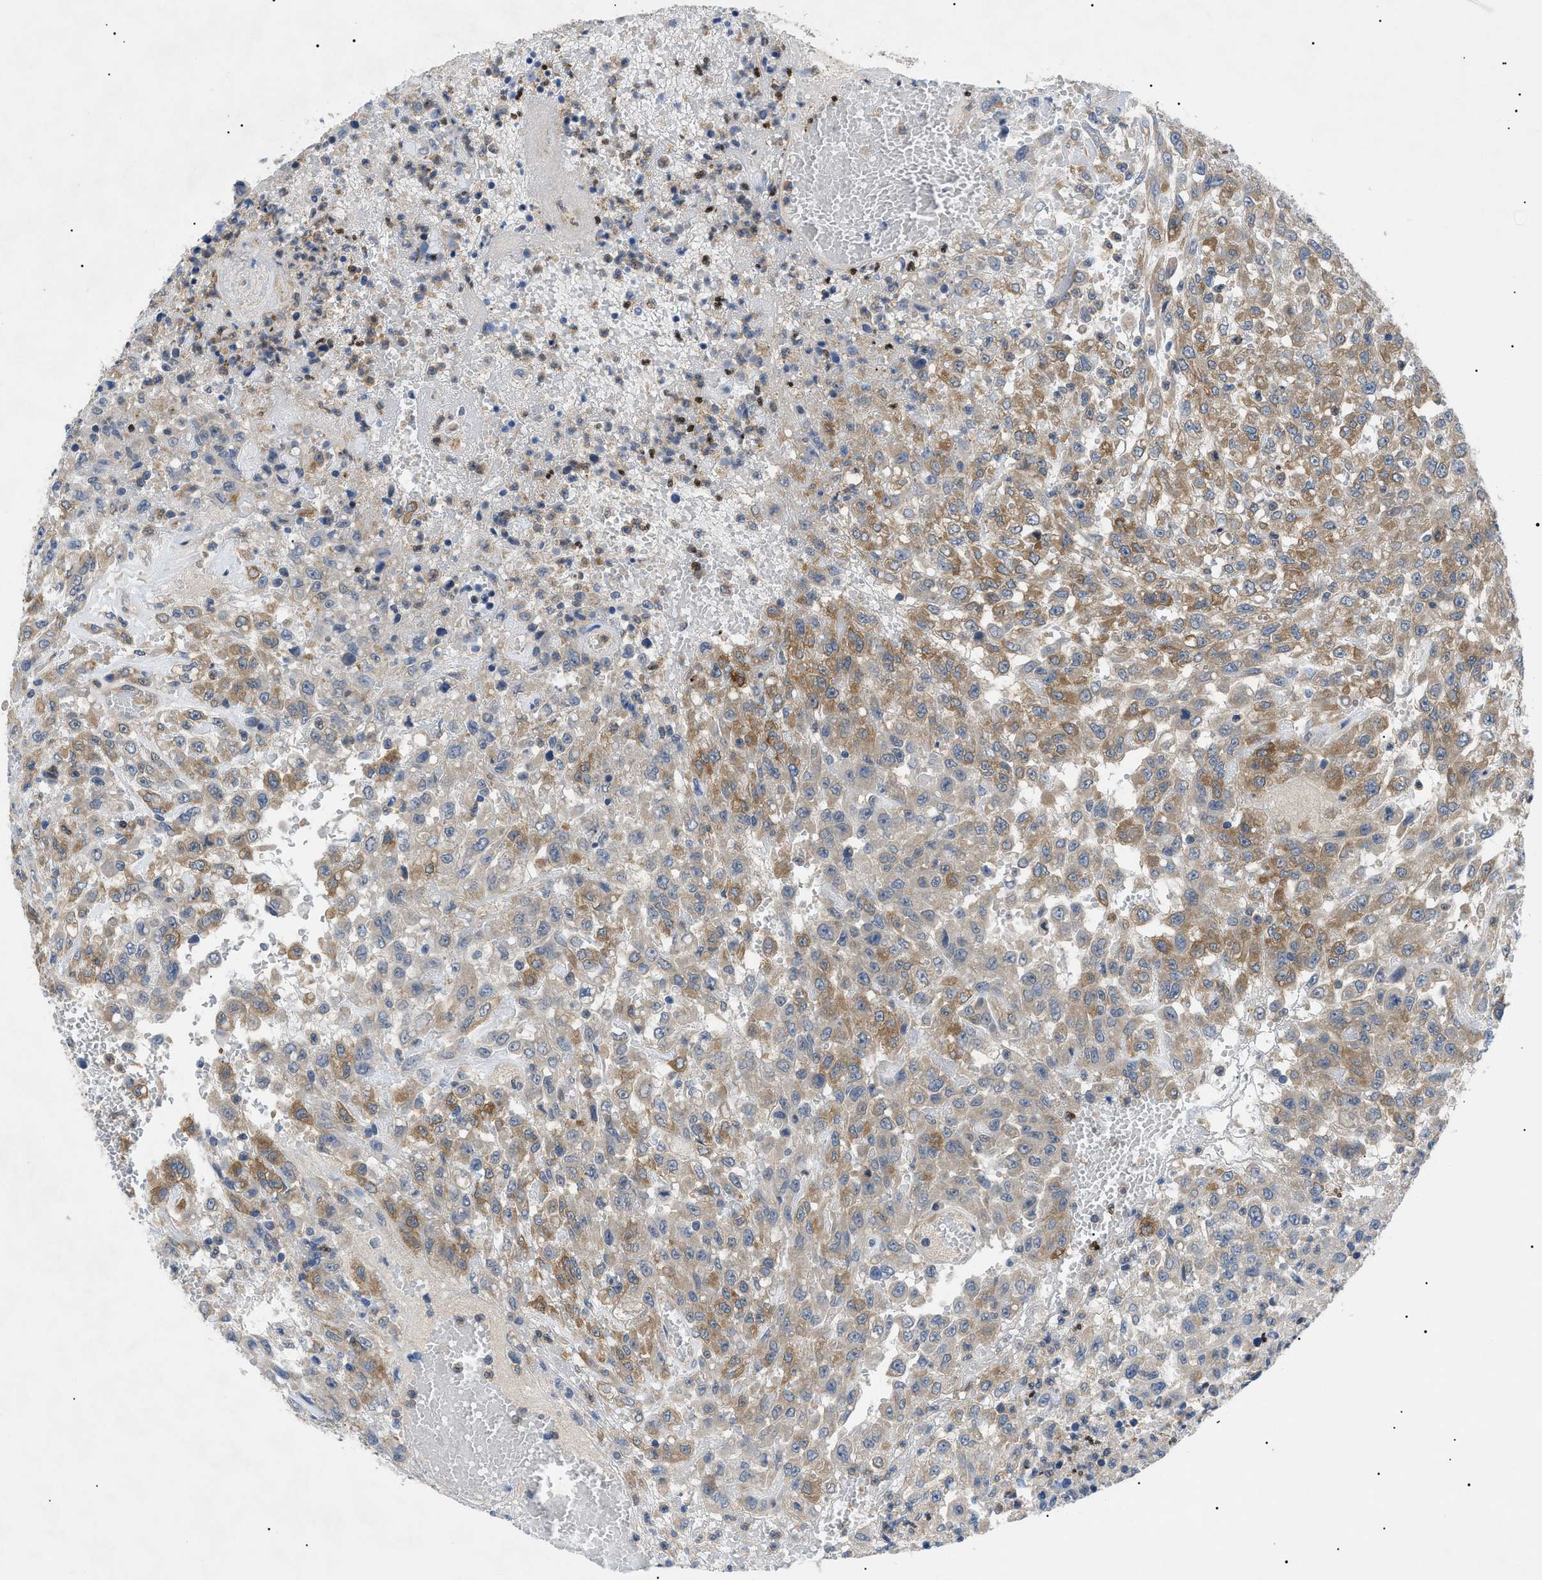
{"staining": {"intensity": "moderate", "quantity": ">75%", "location": "cytoplasmic/membranous"}, "tissue": "urothelial cancer", "cell_type": "Tumor cells", "image_type": "cancer", "snomed": [{"axis": "morphology", "description": "Urothelial carcinoma, High grade"}, {"axis": "topography", "description": "Urinary bladder"}], "caption": "Moderate cytoplasmic/membranous positivity is identified in about >75% of tumor cells in urothelial cancer.", "gene": "RIPK1", "patient": {"sex": "male", "age": 46}}